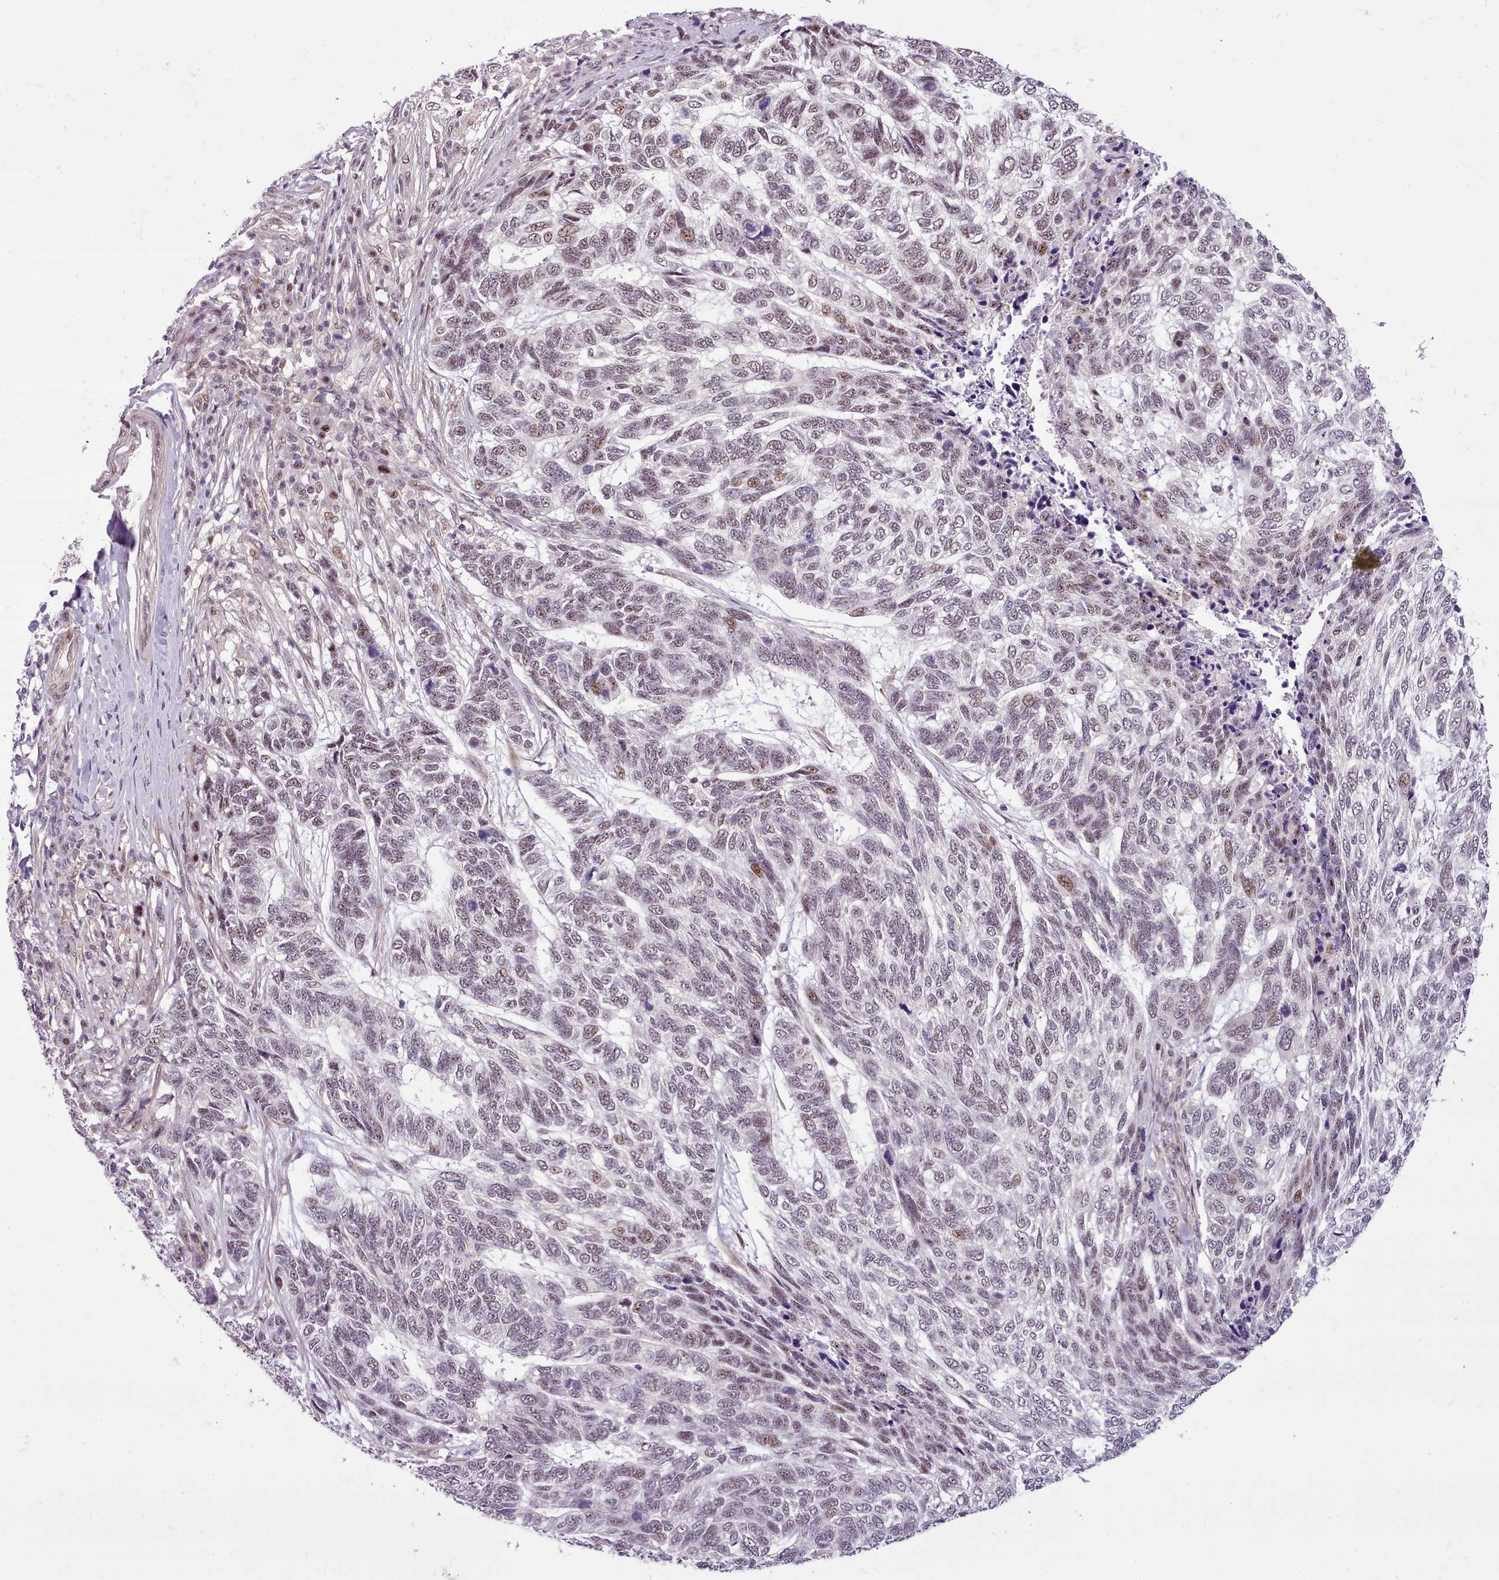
{"staining": {"intensity": "moderate", "quantity": "<25%", "location": "nuclear"}, "tissue": "skin cancer", "cell_type": "Tumor cells", "image_type": "cancer", "snomed": [{"axis": "morphology", "description": "Basal cell carcinoma"}, {"axis": "topography", "description": "Skin"}], "caption": "Immunohistochemical staining of skin cancer (basal cell carcinoma) displays low levels of moderate nuclear protein positivity in about <25% of tumor cells. (Brightfield microscopy of DAB IHC at high magnification).", "gene": "HOXB7", "patient": {"sex": "female", "age": 65}}